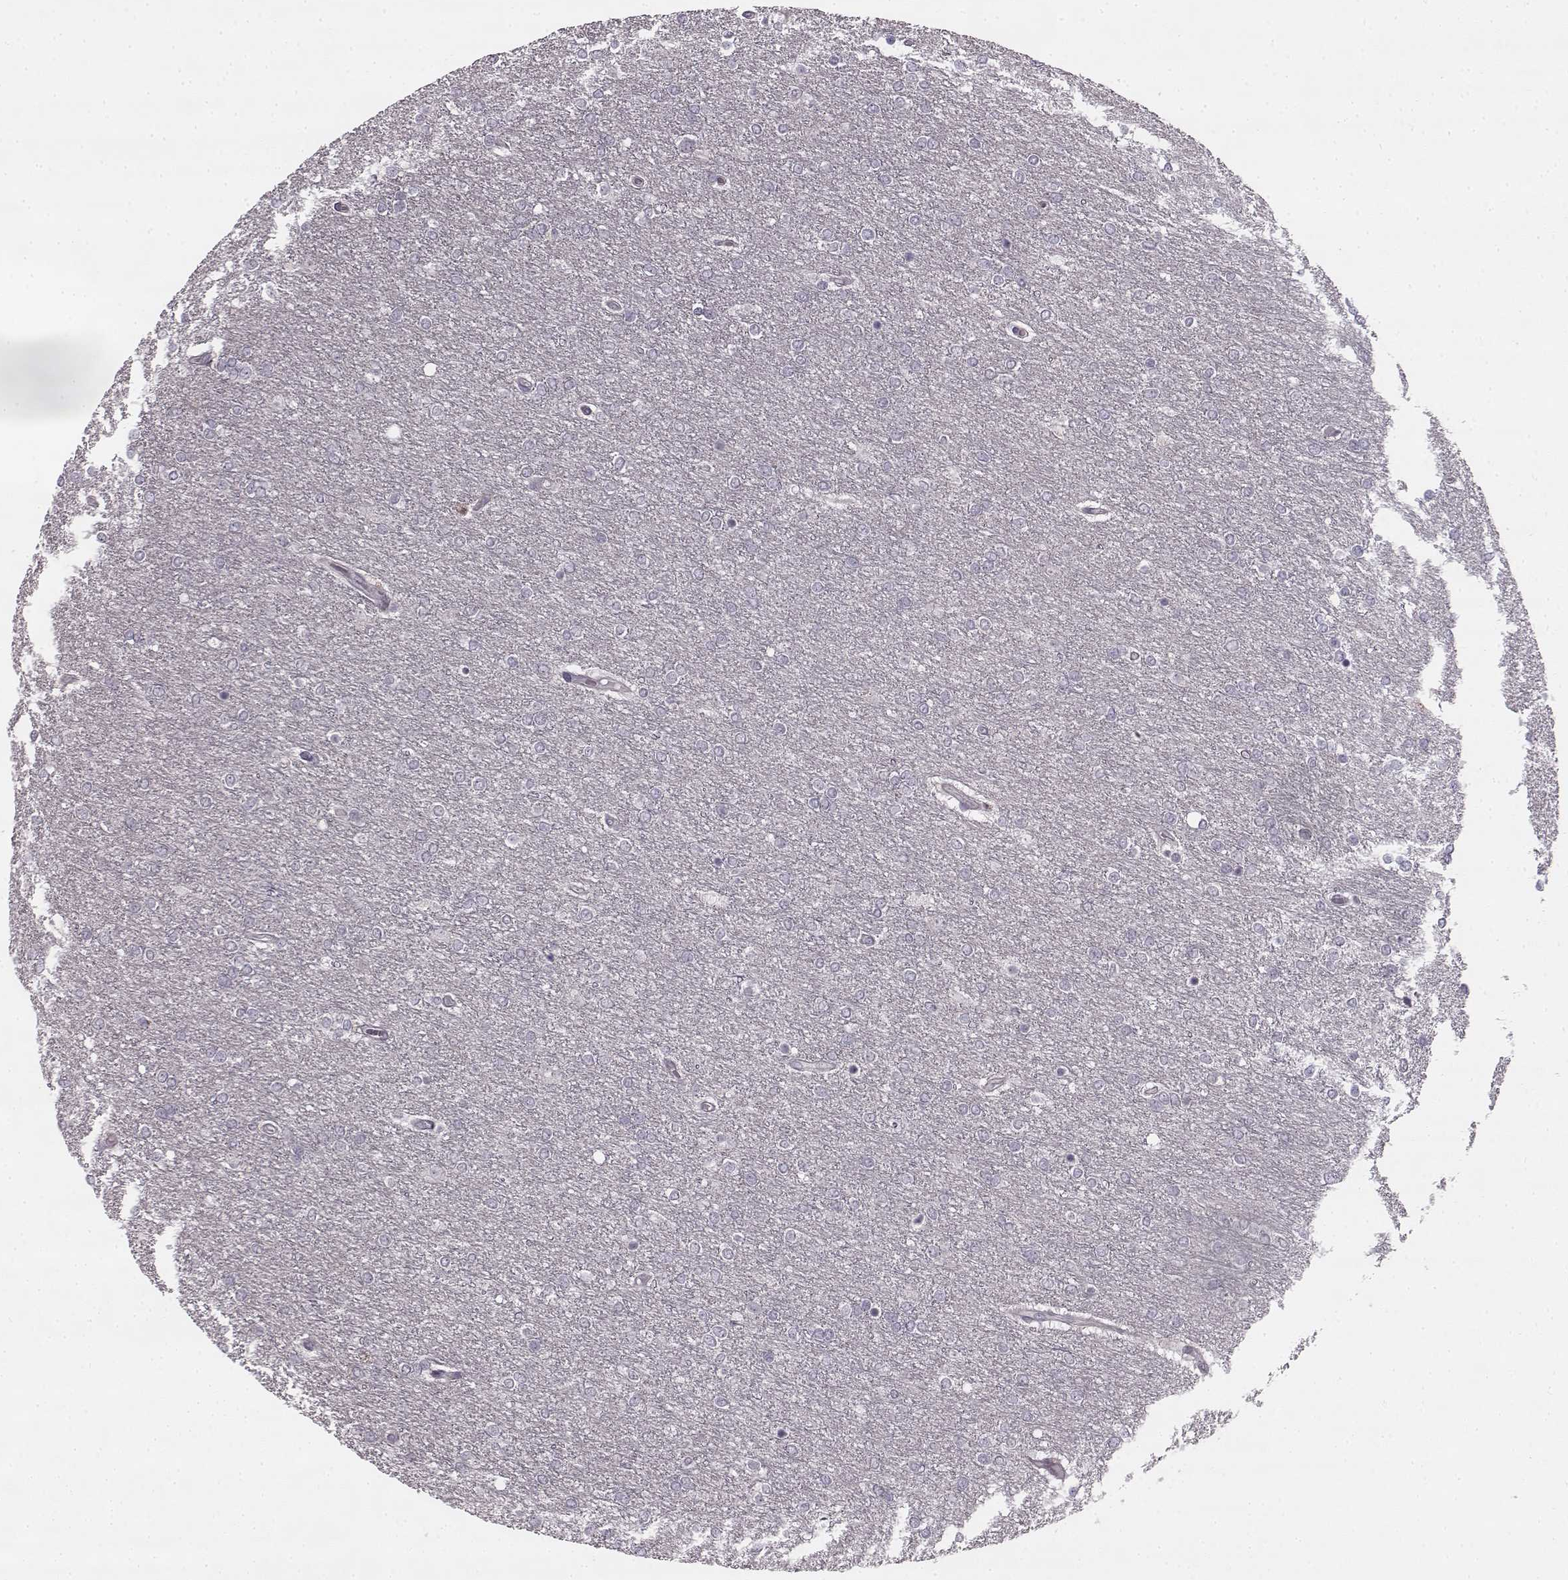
{"staining": {"intensity": "negative", "quantity": "none", "location": "none"}, "tissue": "glioma", "cell_type": "Tumor cells", "image_type": "cancer", "snomed": [{"axis": "morphology", "description": "Glioma, malignant, High grade"}, {"axis": "topography", "description": "Brain"}], "caption": "The immunohistochemistry photomicrograph has no significant staining in tumor cells of glioma tissue. (DAB (3,3'-diaminobenzidine) IHC, high magnification).", "gene": "HMMR", "patient": {"sex": "female", "age": 61}}